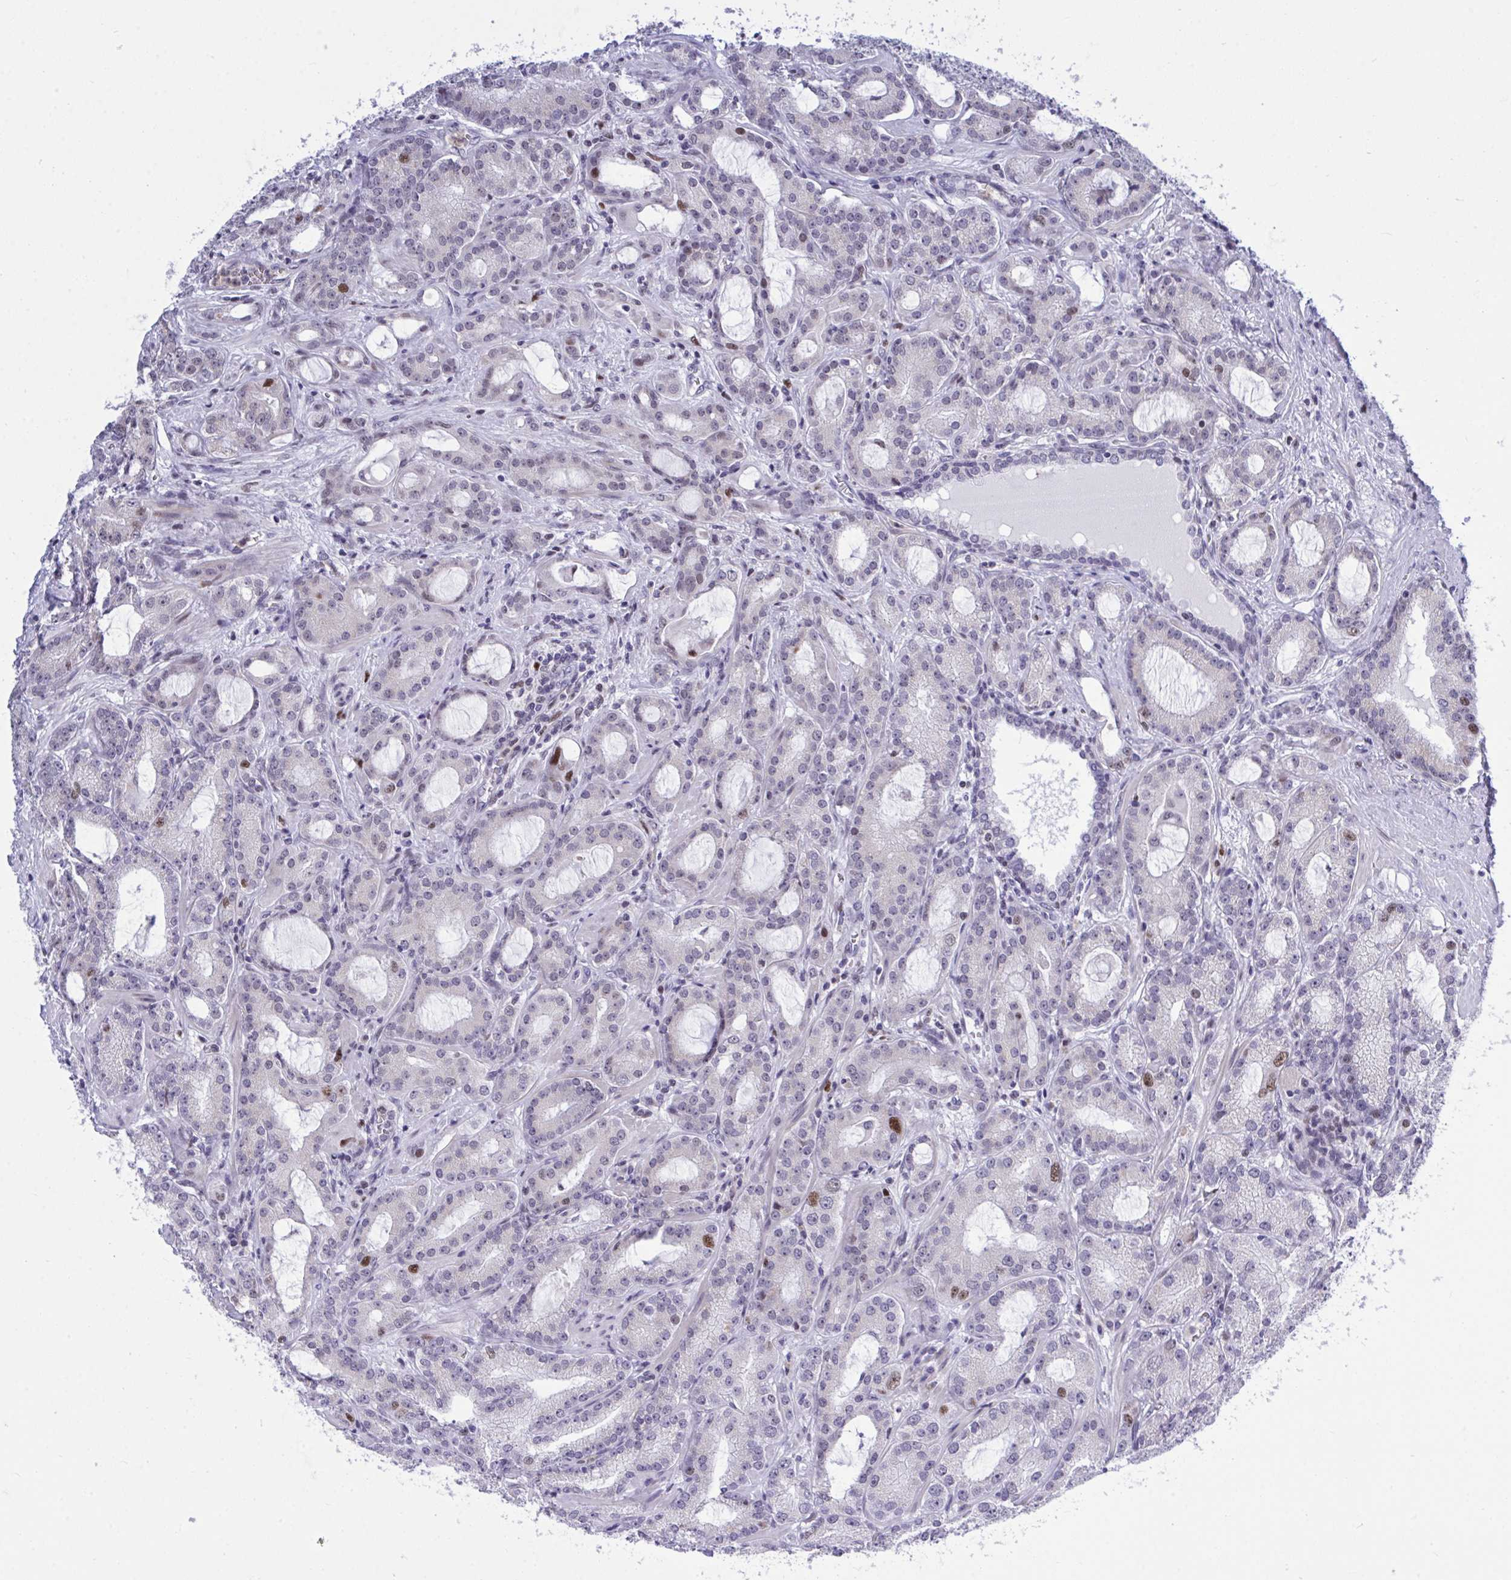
{"staining": {"intensity": "strong", "quantity": "<25%", "location": "nuclear"}, "tissue": "prostate cancer", "cell_type": "Tumor cells", "image_type": "cancer", "snomed": [{"axis": "morphology", "description": "Adenocarcinoma, High grade"}, {"axis": "topography", "description": "Prostate"}], "caption": "Strong nuclear positivity for a protein is seen in about <25% of tumor cells of prostate high-grade adenocarcinoma using immunohistochemistry.", "gene": "C1QL2", "patient": {"sex": "male", "age": 65}}